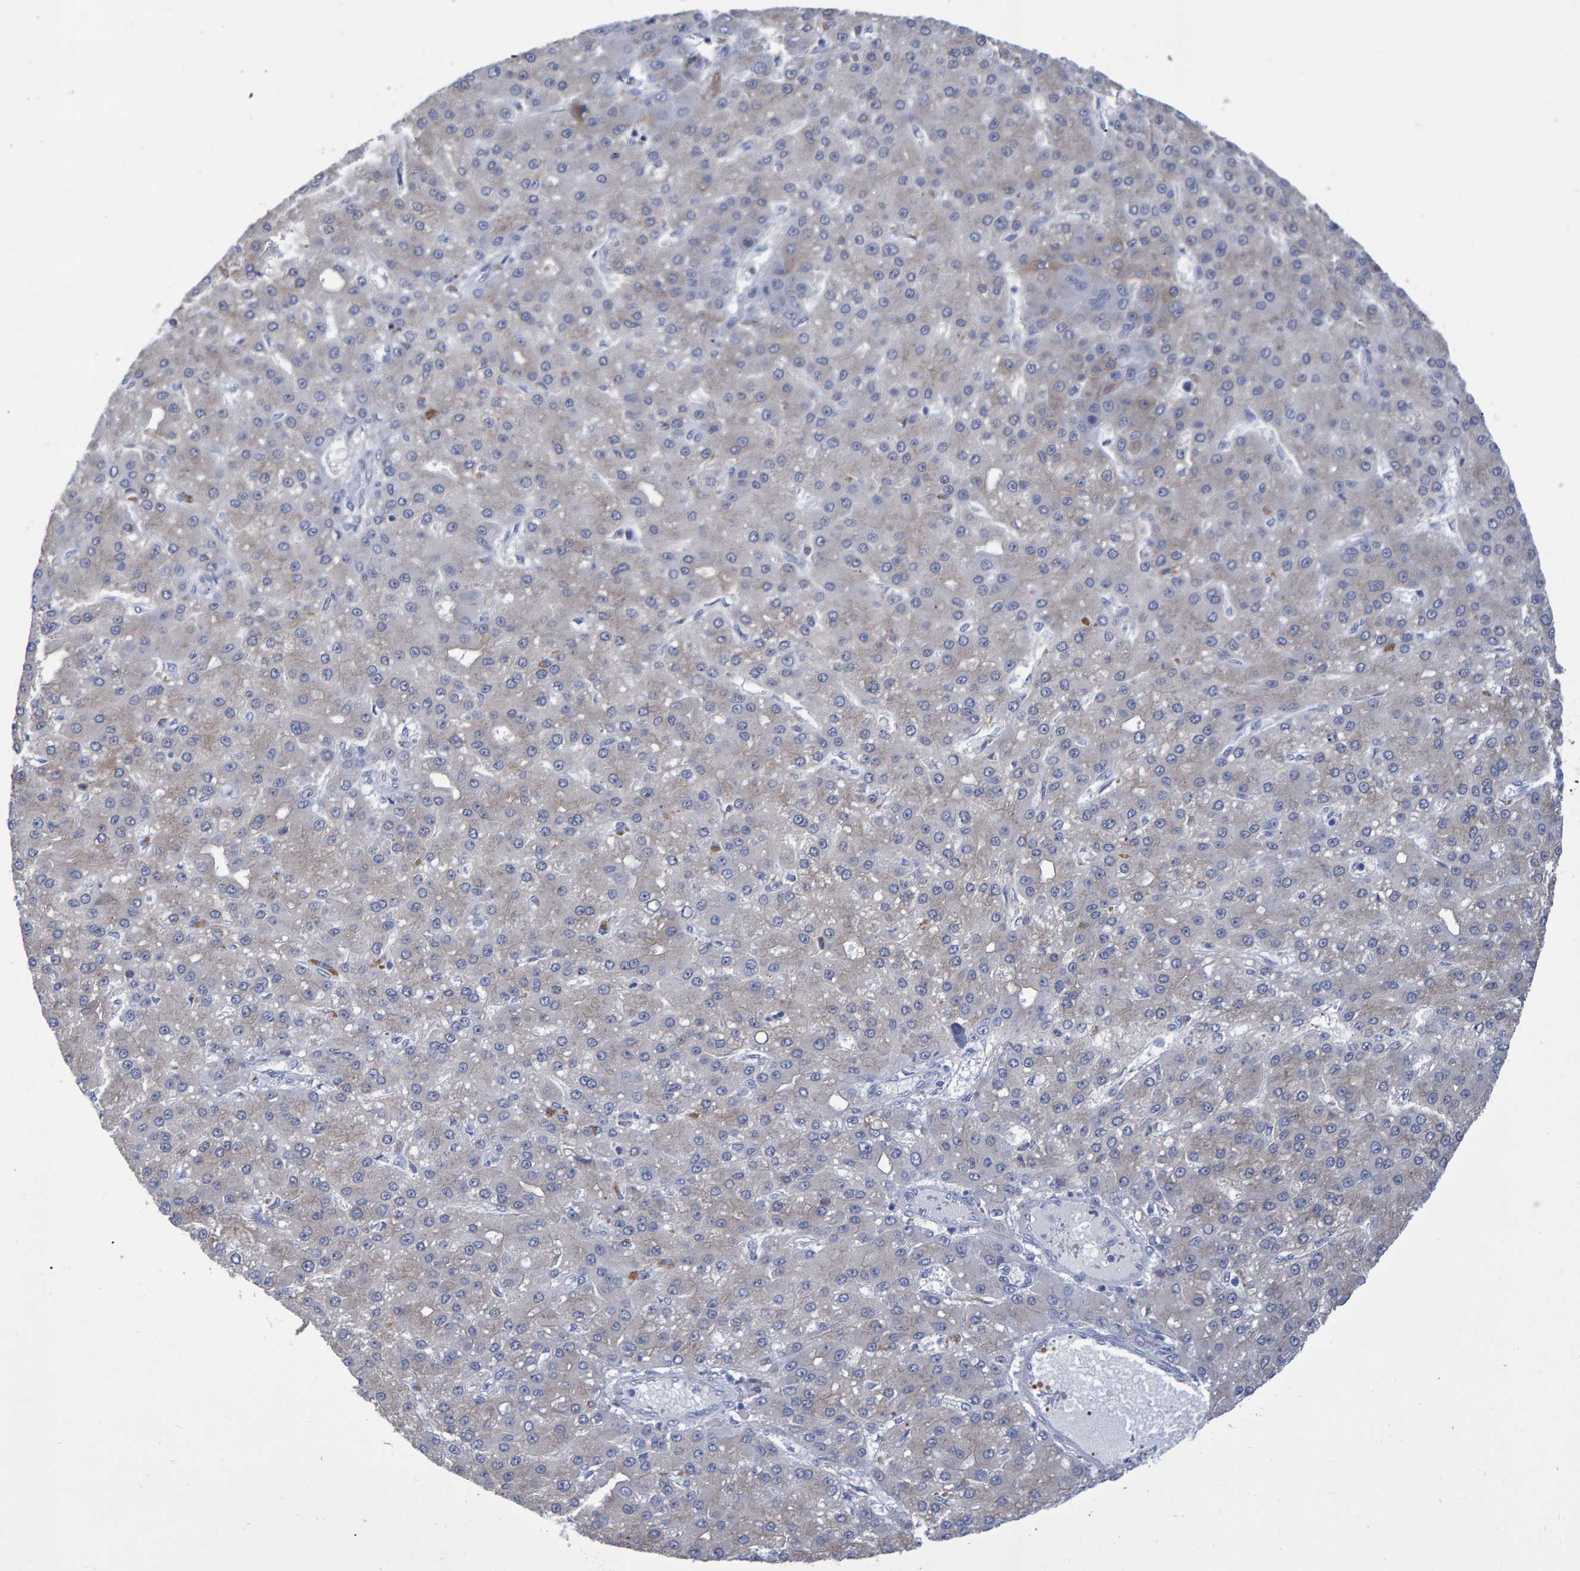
{"staining": {"intensity": "weak", "quantity": "<25%", "location": "cytoplasmic/membranous"}, "tissue": "liver cancer", "cell_type": "Tumor cells", "image_type": "cancer", "snomed": [{"axis": "morphology", "description": "Carcinoma, Hepatocellular, NOS"}, {"axis": "topography", "description": "Liver"}], "caption": "The immunohistochemistry photomicrograph has no significant positivity in tumor cells of hepatocellular carcinoma (liver) tissue. Brightfield microscopy of immunohistochemistry stained with DAB (brown) and hematoxylin (blue), captured at high magnification.", "gene": "PROCA1", "patient": {"sex": "male", "age": 67}}